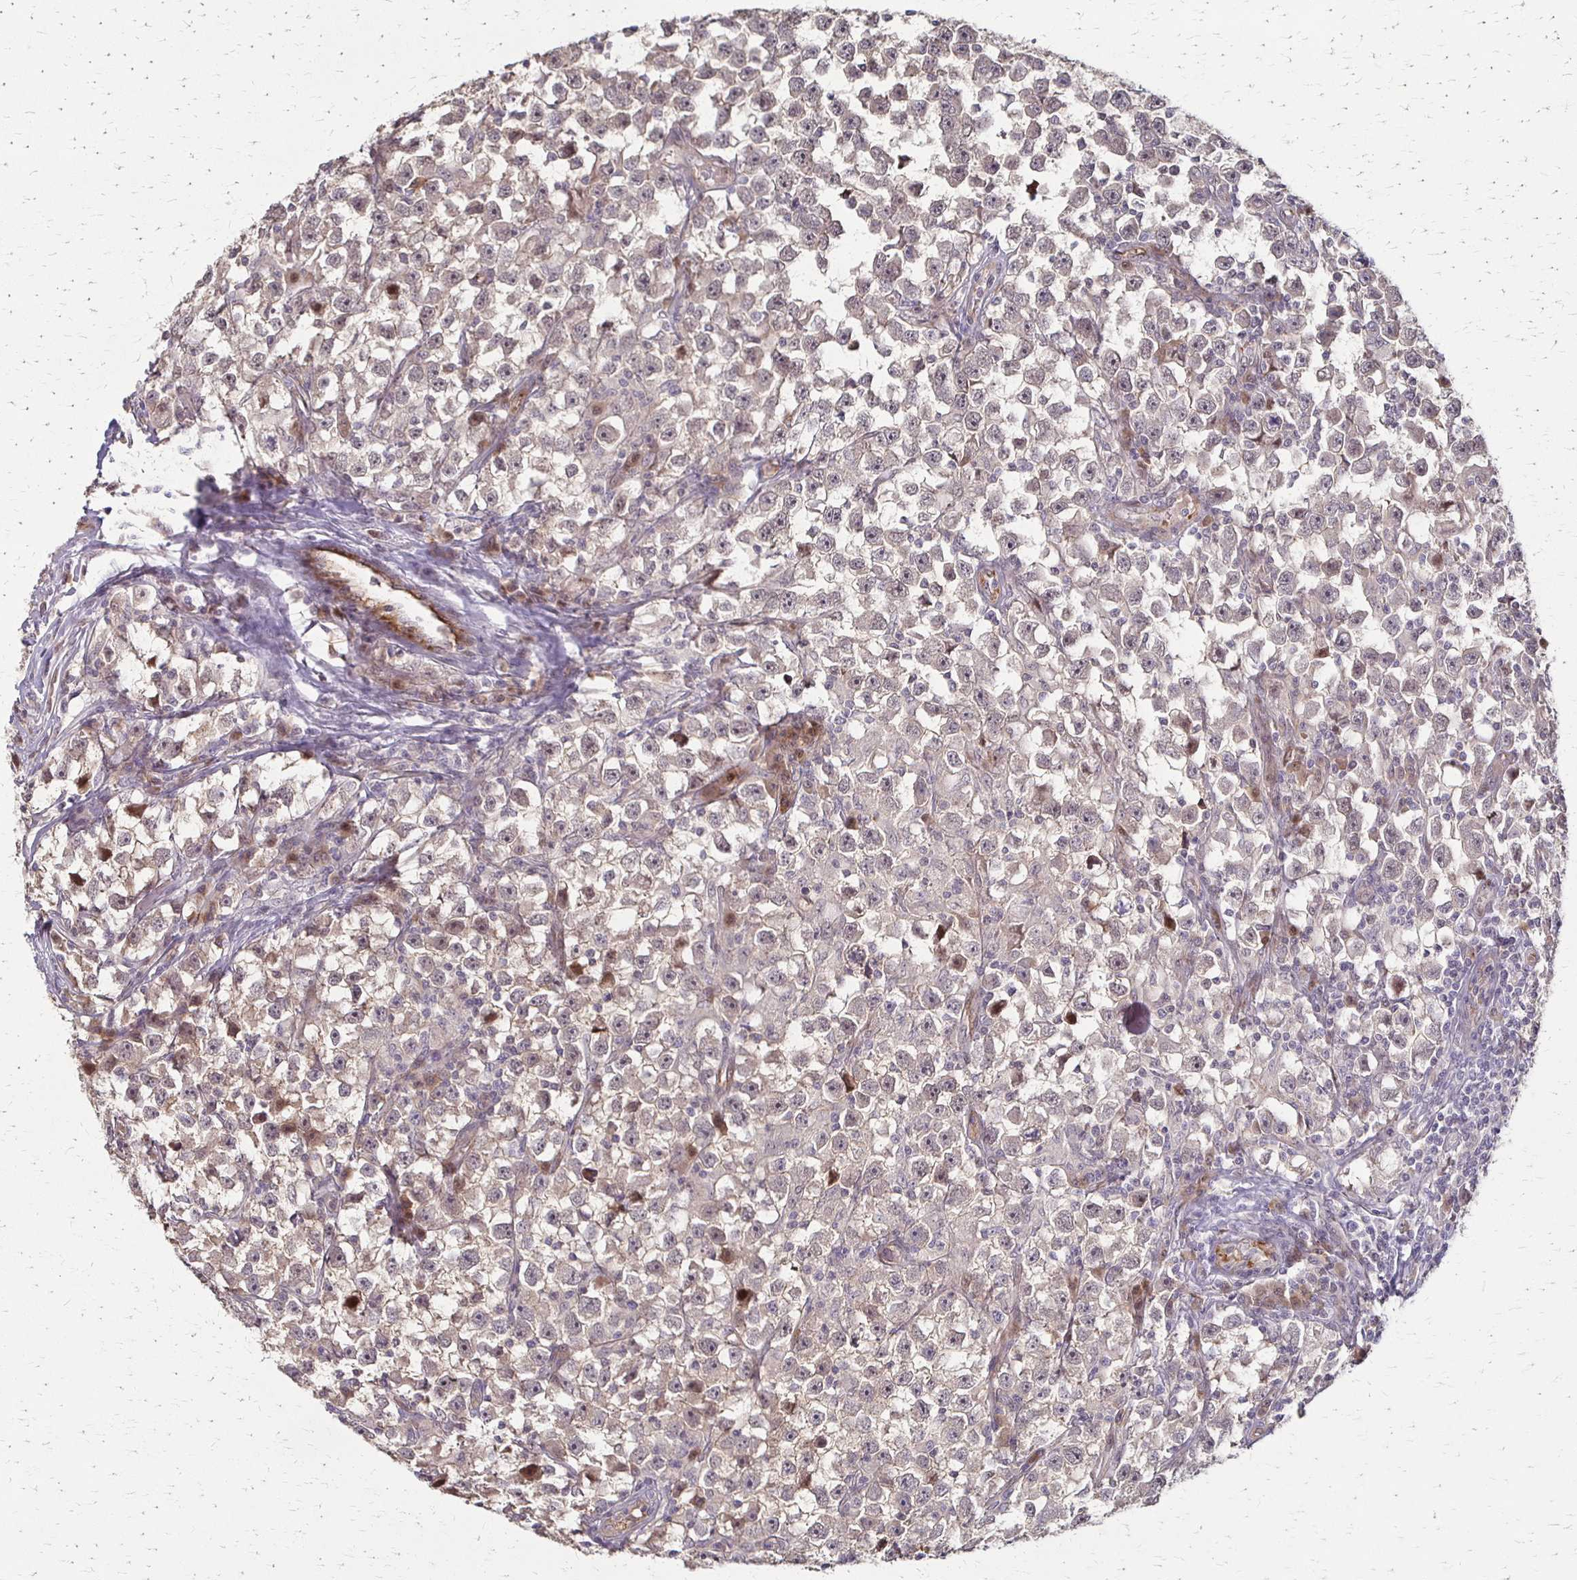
{"staining": {"intensity": "weak", "quantity": "25%-75%", "location": "cytoplasmic/membranous"}, "tissue": "testis cancer", "cell_type": "Tumor cells", "image_type": "cancer", "snomed": [{"axis": "morphology", "description": "Seminoma, NOS"}, {"axis": "topography", "description": "Testis"}], "caption": "The immunohistochemical stain shows weak cytoplasmic/membranous positivity in tumor cells of testis cancer (seminoma) tissue. (Stains: DAB (3,3'-diaminobenzidine) in brown, nuclei in blue, Microscopy: brightfield microscopy at high magnification).", "gene": "CFL2", "patient": {"sex": "male", "age": 33}}